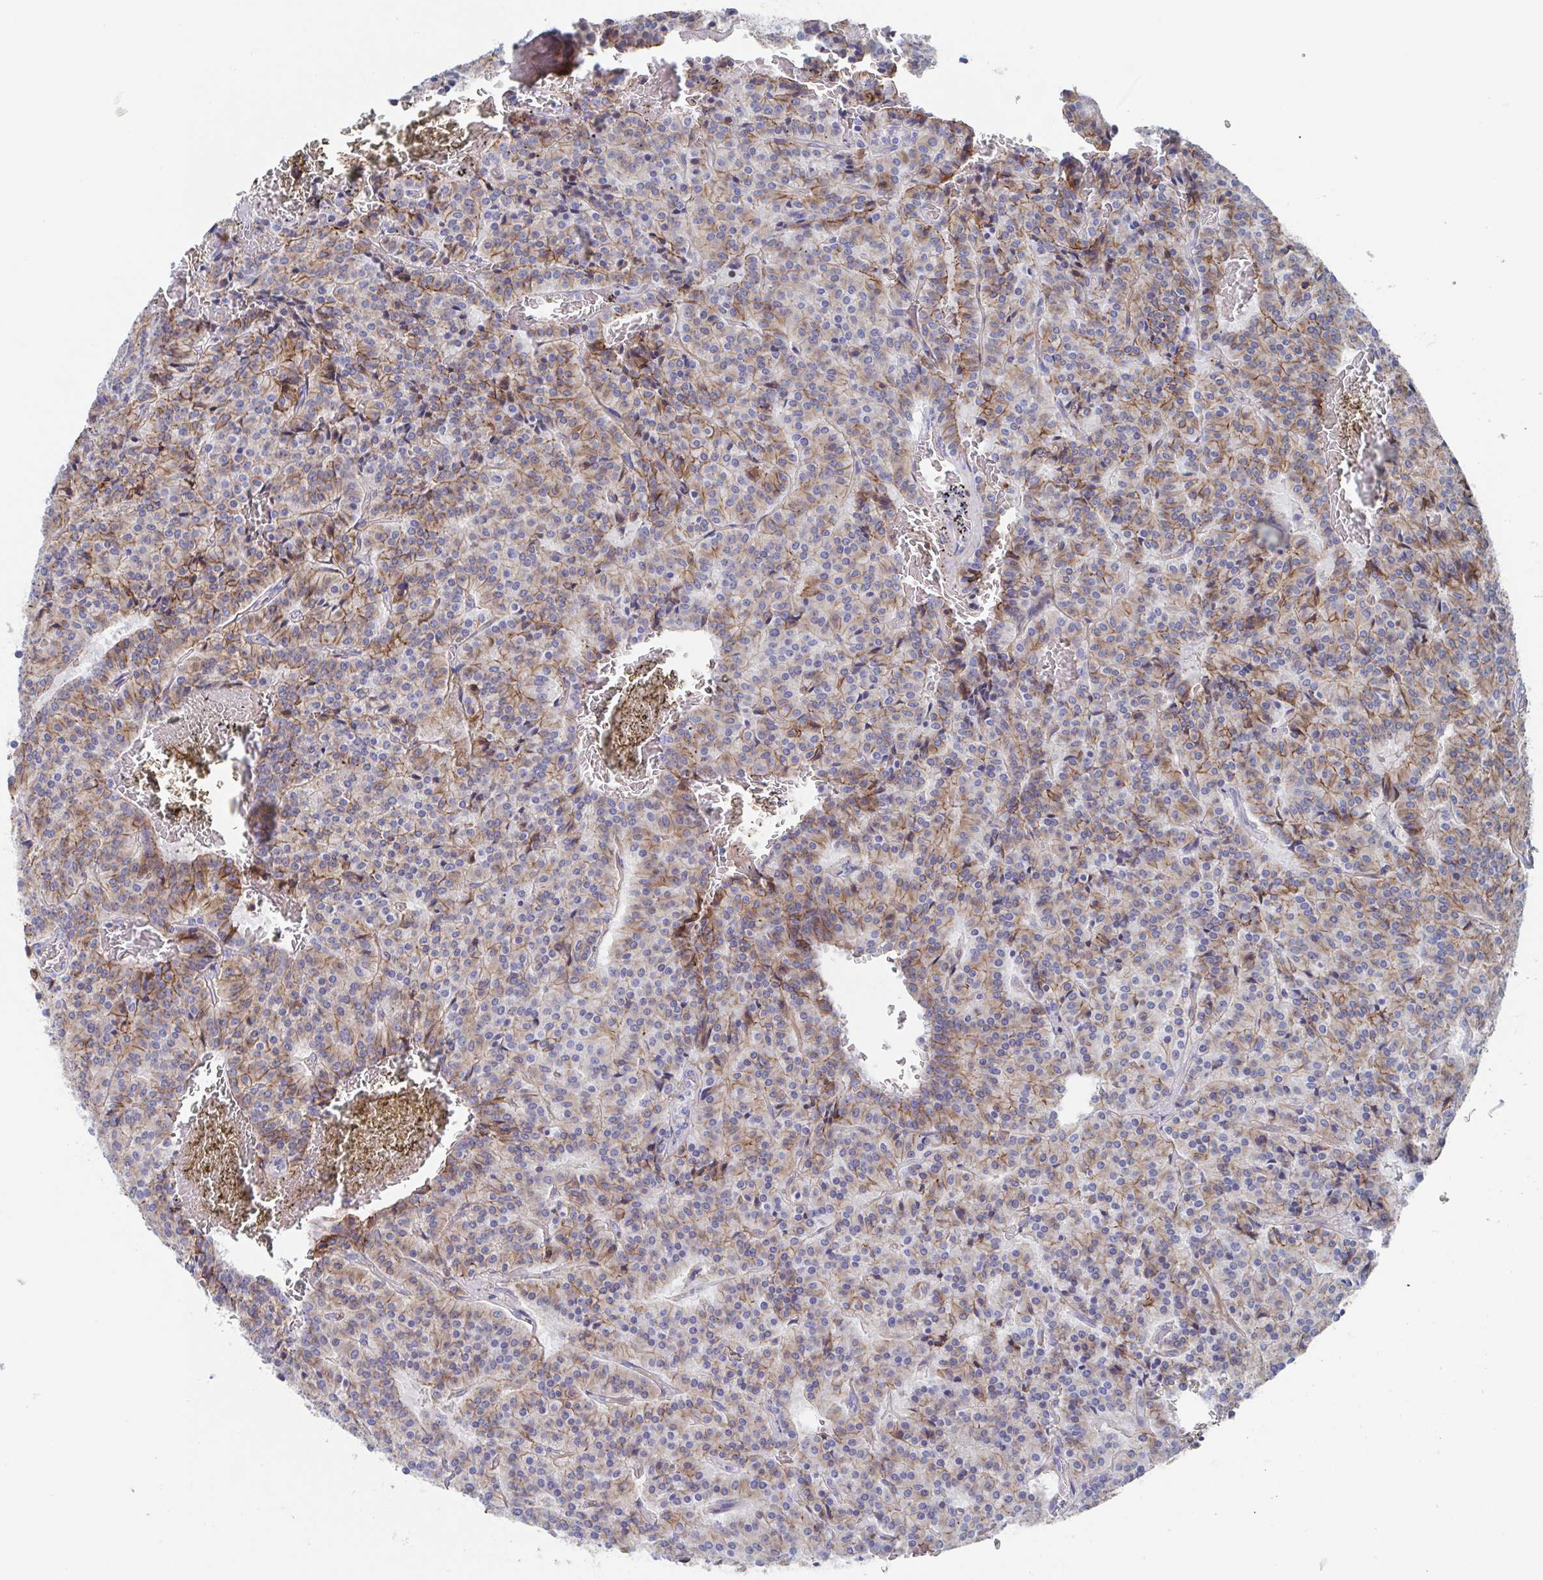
{"staining": {"intensity": "moderate", "quantity": "25%-75%", "location": "cytoplasmic/membranous"}, "tissue": "carcinoid", "cell_type": "Tumor cells", "image_type": "cancer", "snomed": [{"axis": "morphology", "description": "Carcinoid, malignant, NOS"}, {"axis": "topography", "description": "Lung"}], "caption": "This is a histology image of immunohistochemistry (IHC) staining of carcinoid, which shows moderate positivity in the cytoplasmic/membranous of tumor cells.", "gene": "CDH2", "patient": {"sex": "male", "age": 70}}